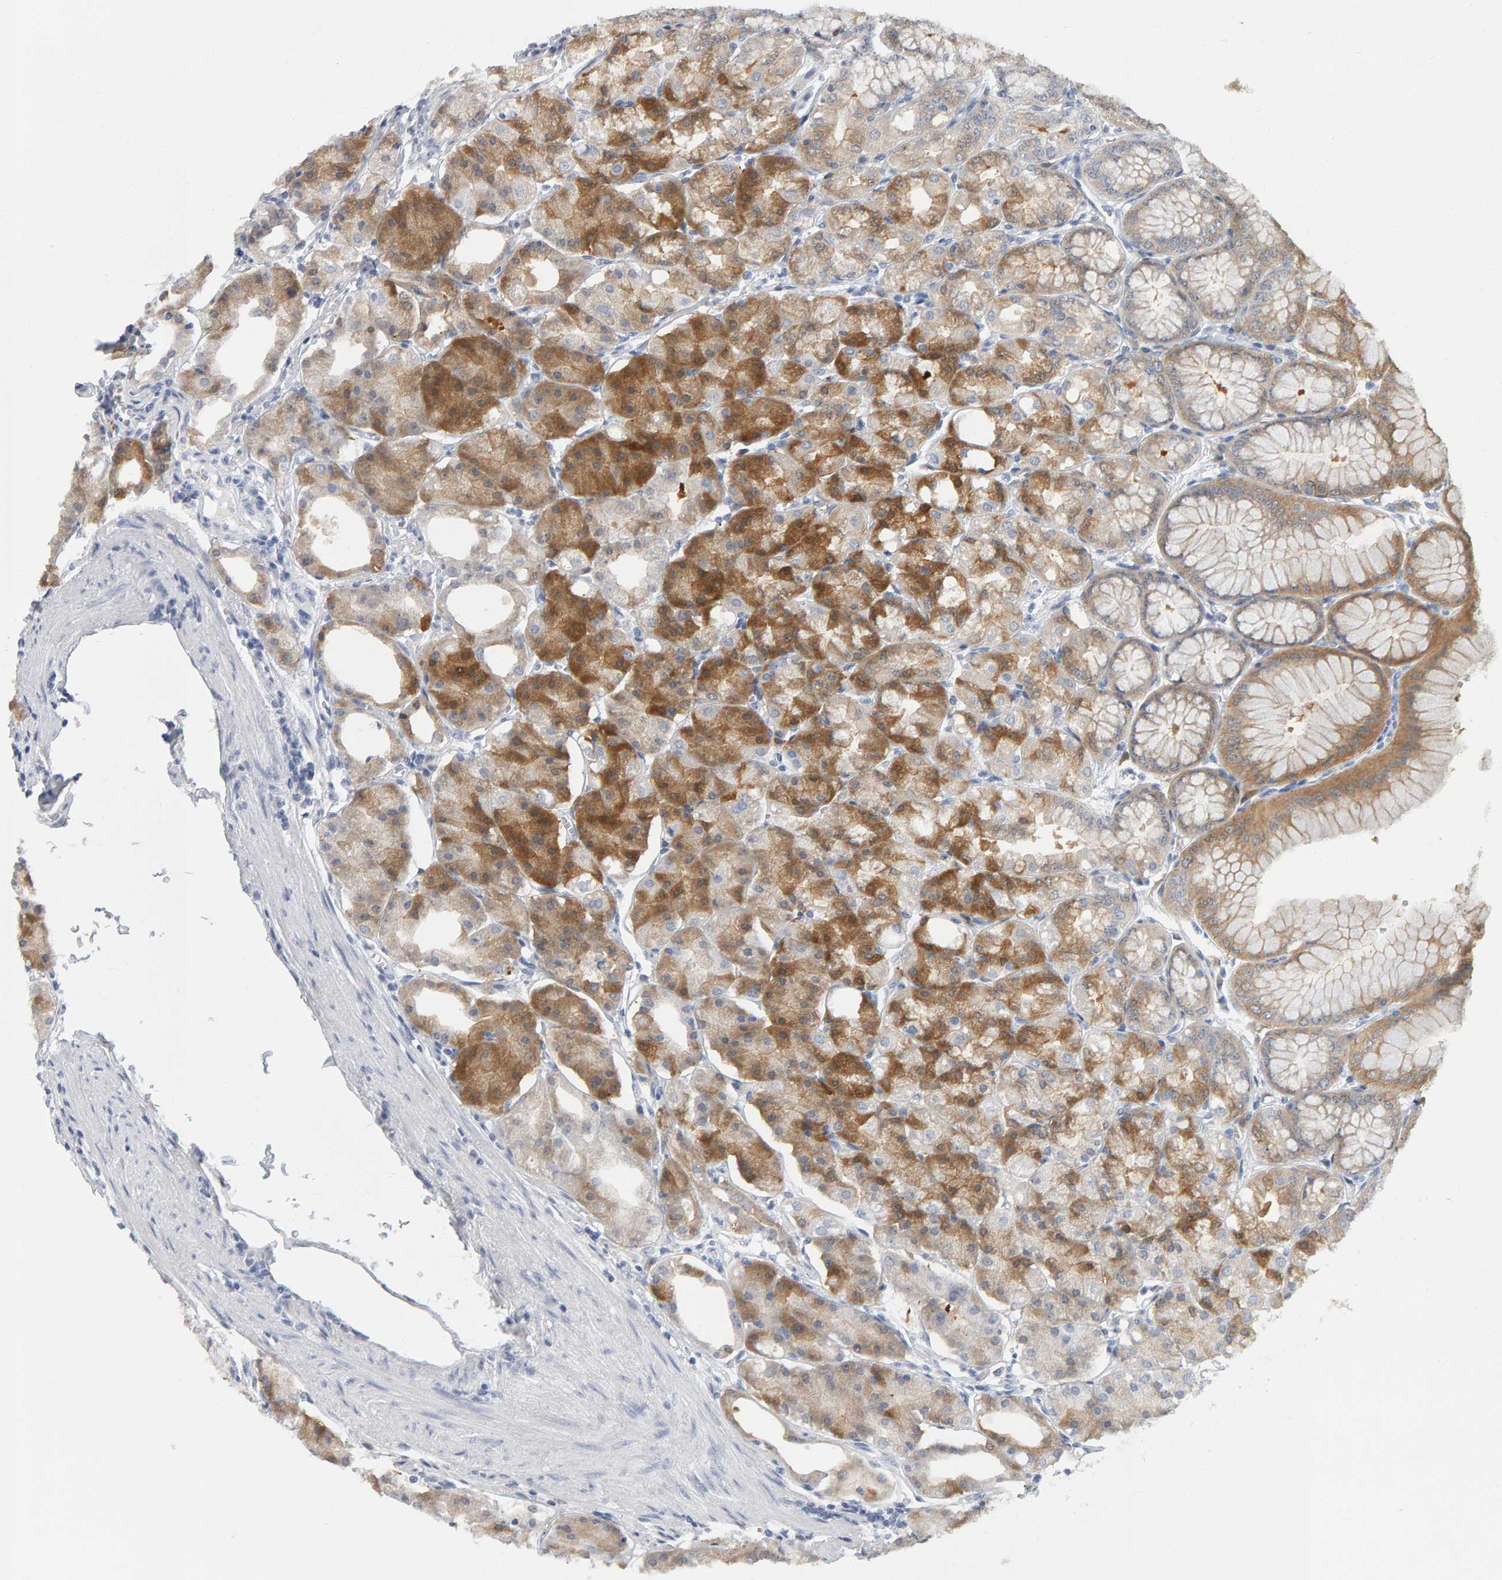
{"staining": {"intensity": "moderate", "quantity": "25%-75%", "location": "cytoplasmic/membranous"}, "tissue": "stomach", "cell_type": "Glandular cells", "image_type": "normal", "snomed": [{"axis": "morphology", "description": "Normal tissue, NOS"}, {"axis": "topography", "description": "Stomach, lower"}], "caption": "Moderate cytoplasmic/membranous positivity is present in approximately 25%-75% of glandular cells in benign stomach. (Brightfield microscopy of DAB IHC at high magnification).", "gene": "CTH", "patient": {"sex": "male", "age": 71}}